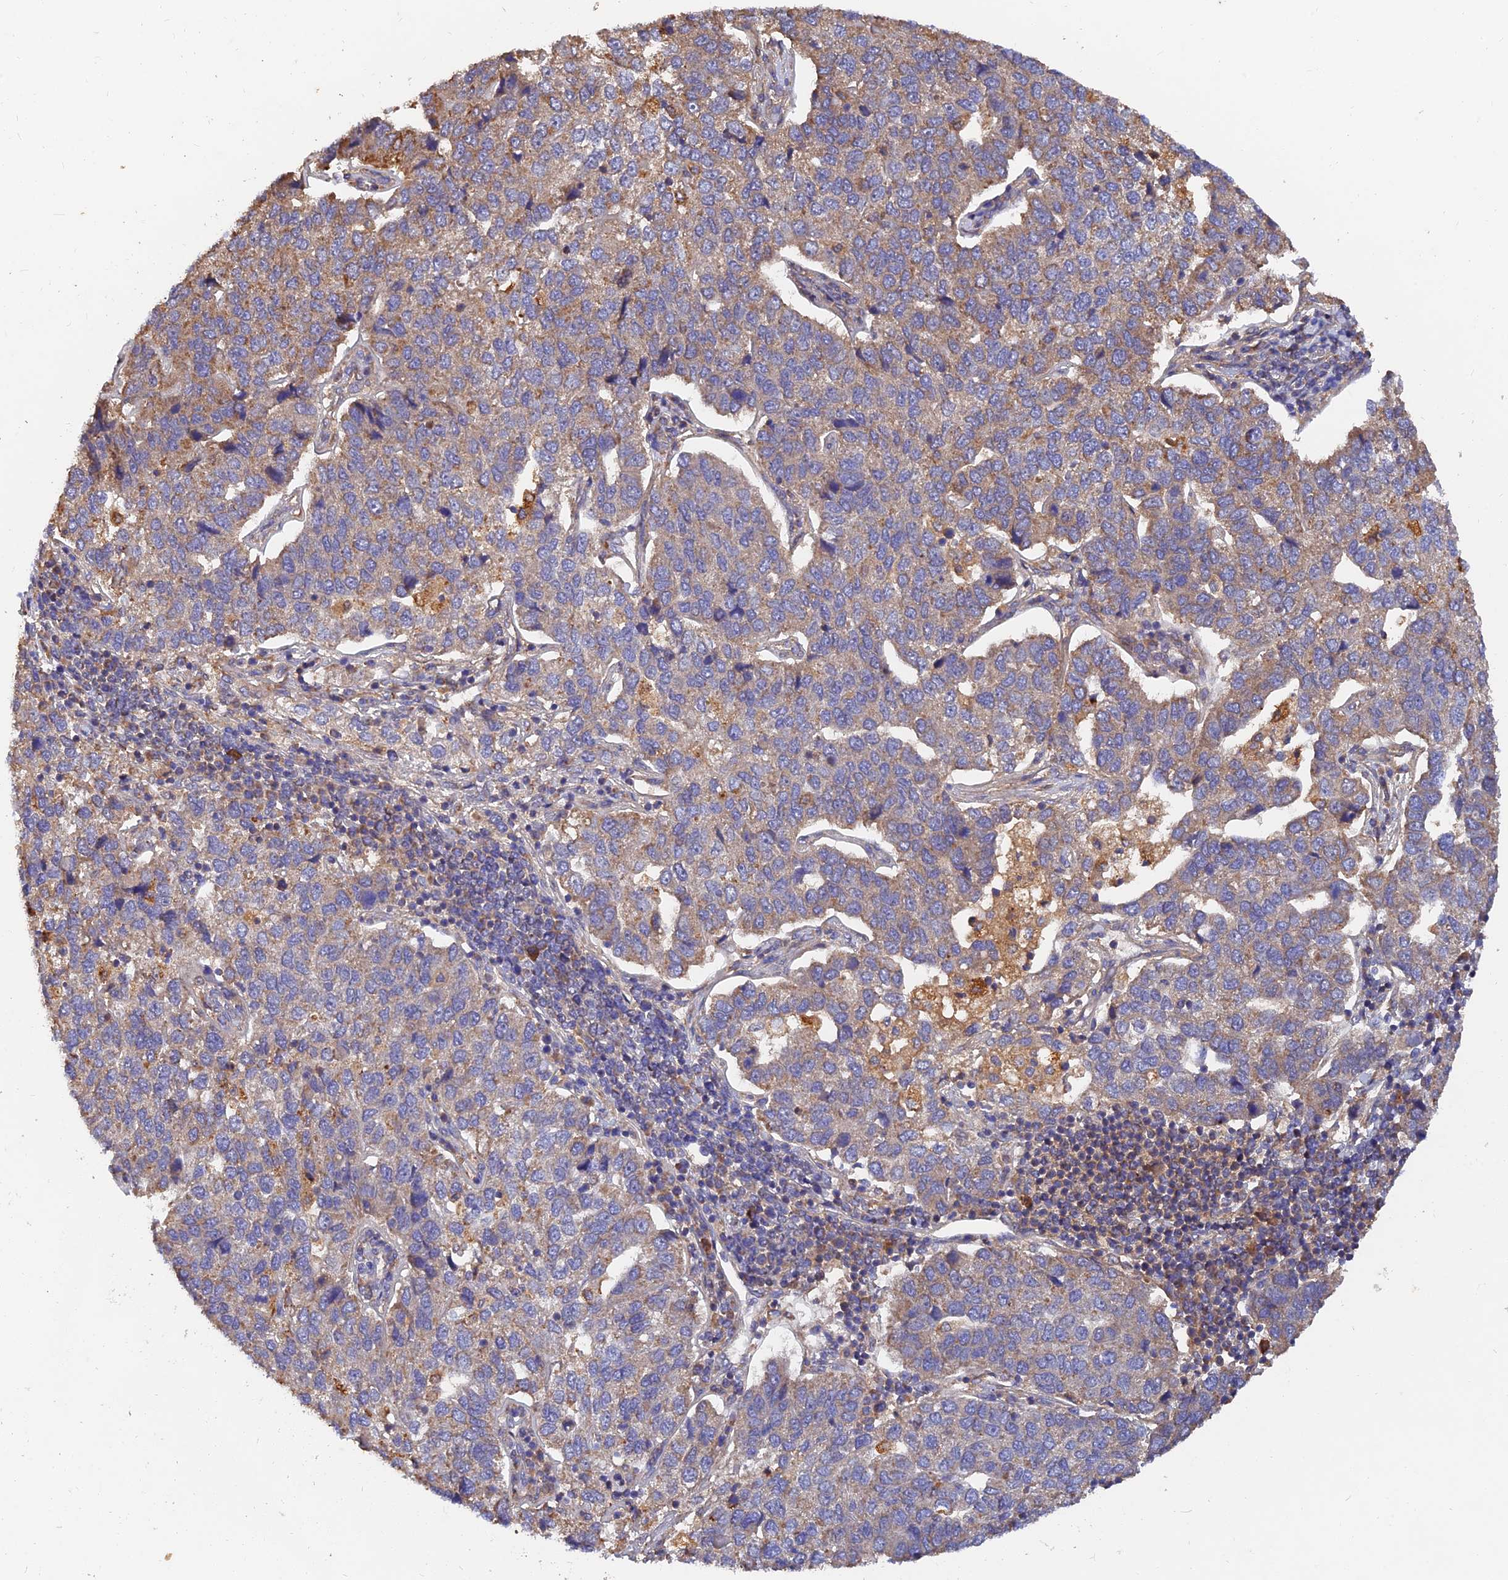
{"staining": {"intensity": "moderate", "quantity": "<25%", "location": "cytoplasmic/membranous"}, "tissue": "pancreatic cancer", "cell_type": "Tumor cells", "image_type": "cancer", "snomed": [{"axis": "morphology", "description": "Adenocarcinoma, NOS"}, {"axis": "topography", "description": "Pancreas"}], "caption": "Pancreatic adenocarcinoma tissue displays moderate cytoplasmic/membranous positivity in about <25% of tumor cells", "gene": "SLC38A11", "patient": {"sex": "female", "age": 61}}